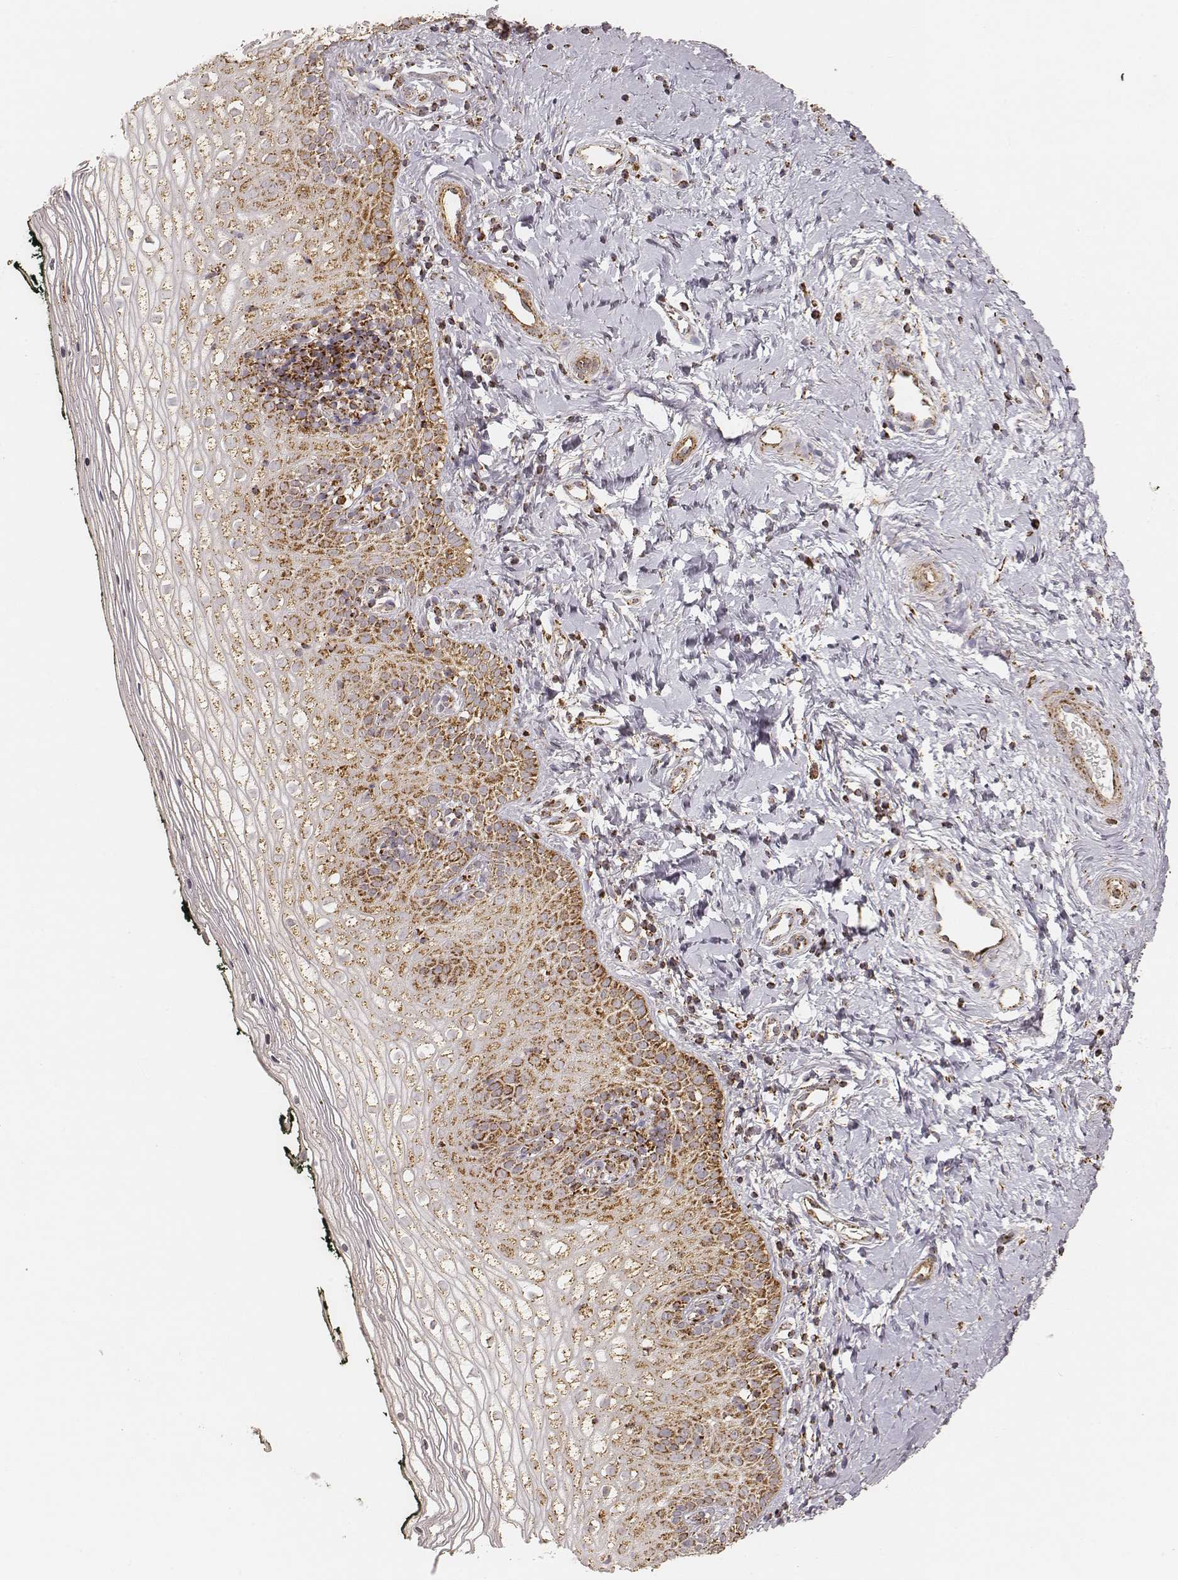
{"staining": {"intensity": "strong", "quantity": ">75%", "location": "cytoplasmic/membranous"}, "tissue": "vagina", "cell_type": "Squamous epithelial cells", "image_type": "normal", "snomed": [{"axis": "morphology", "description": "Normal tissue, NOS"}, {"axis": "topography", "description": "Vagina"}], "caption": "Immunohistochemistry (IHC) (DAB (3,3'-diaminobenzidine)) staining of normal vagina shows strong cytoplasmic/membranous protein staining in approximately >75% of squamous epithelial cells.", "gene": "CS", "patient": {"sex": "female", "age": 47}}